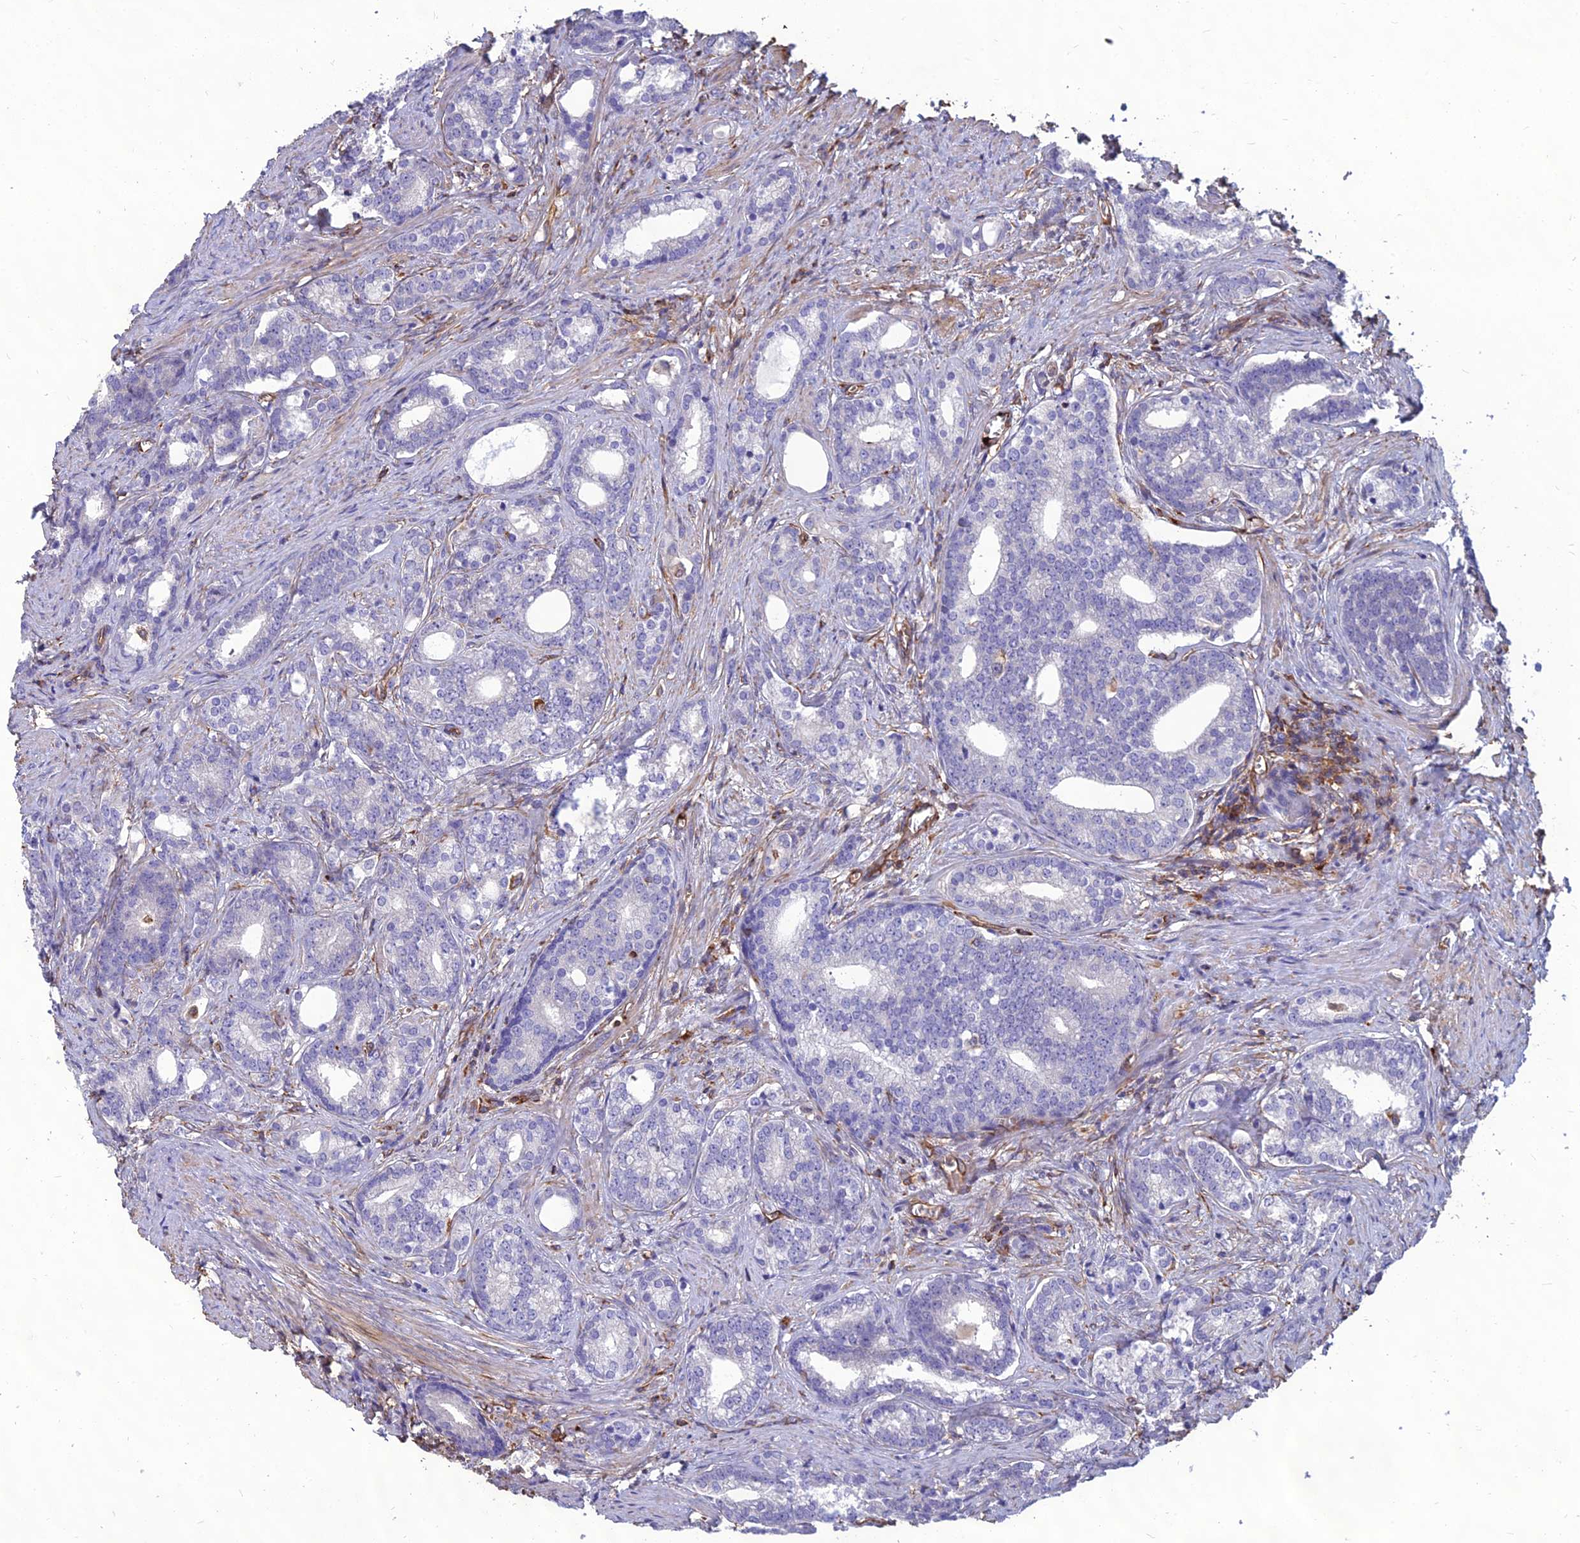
{"staining": {"intensity": "negative", "quantity": "none", "location": "none"}, "tissue": "prostate cancer", "cell_type": "Tumor cells", "image_type": "cancer", "snomed": [{"axis": "morphology", "description": "Adenocarcinoma, Low grade"}, {"axis": "topography", "description": "Prostate"}], "caption": "High power microscopy image of an IHC photomicrograph of prostate cancer (adenocarcinoma (low-grade)), revealing no significant staining in tumor cells.", "gene": "PSMD11", "patient": {"sex": "male", "age": 71}}